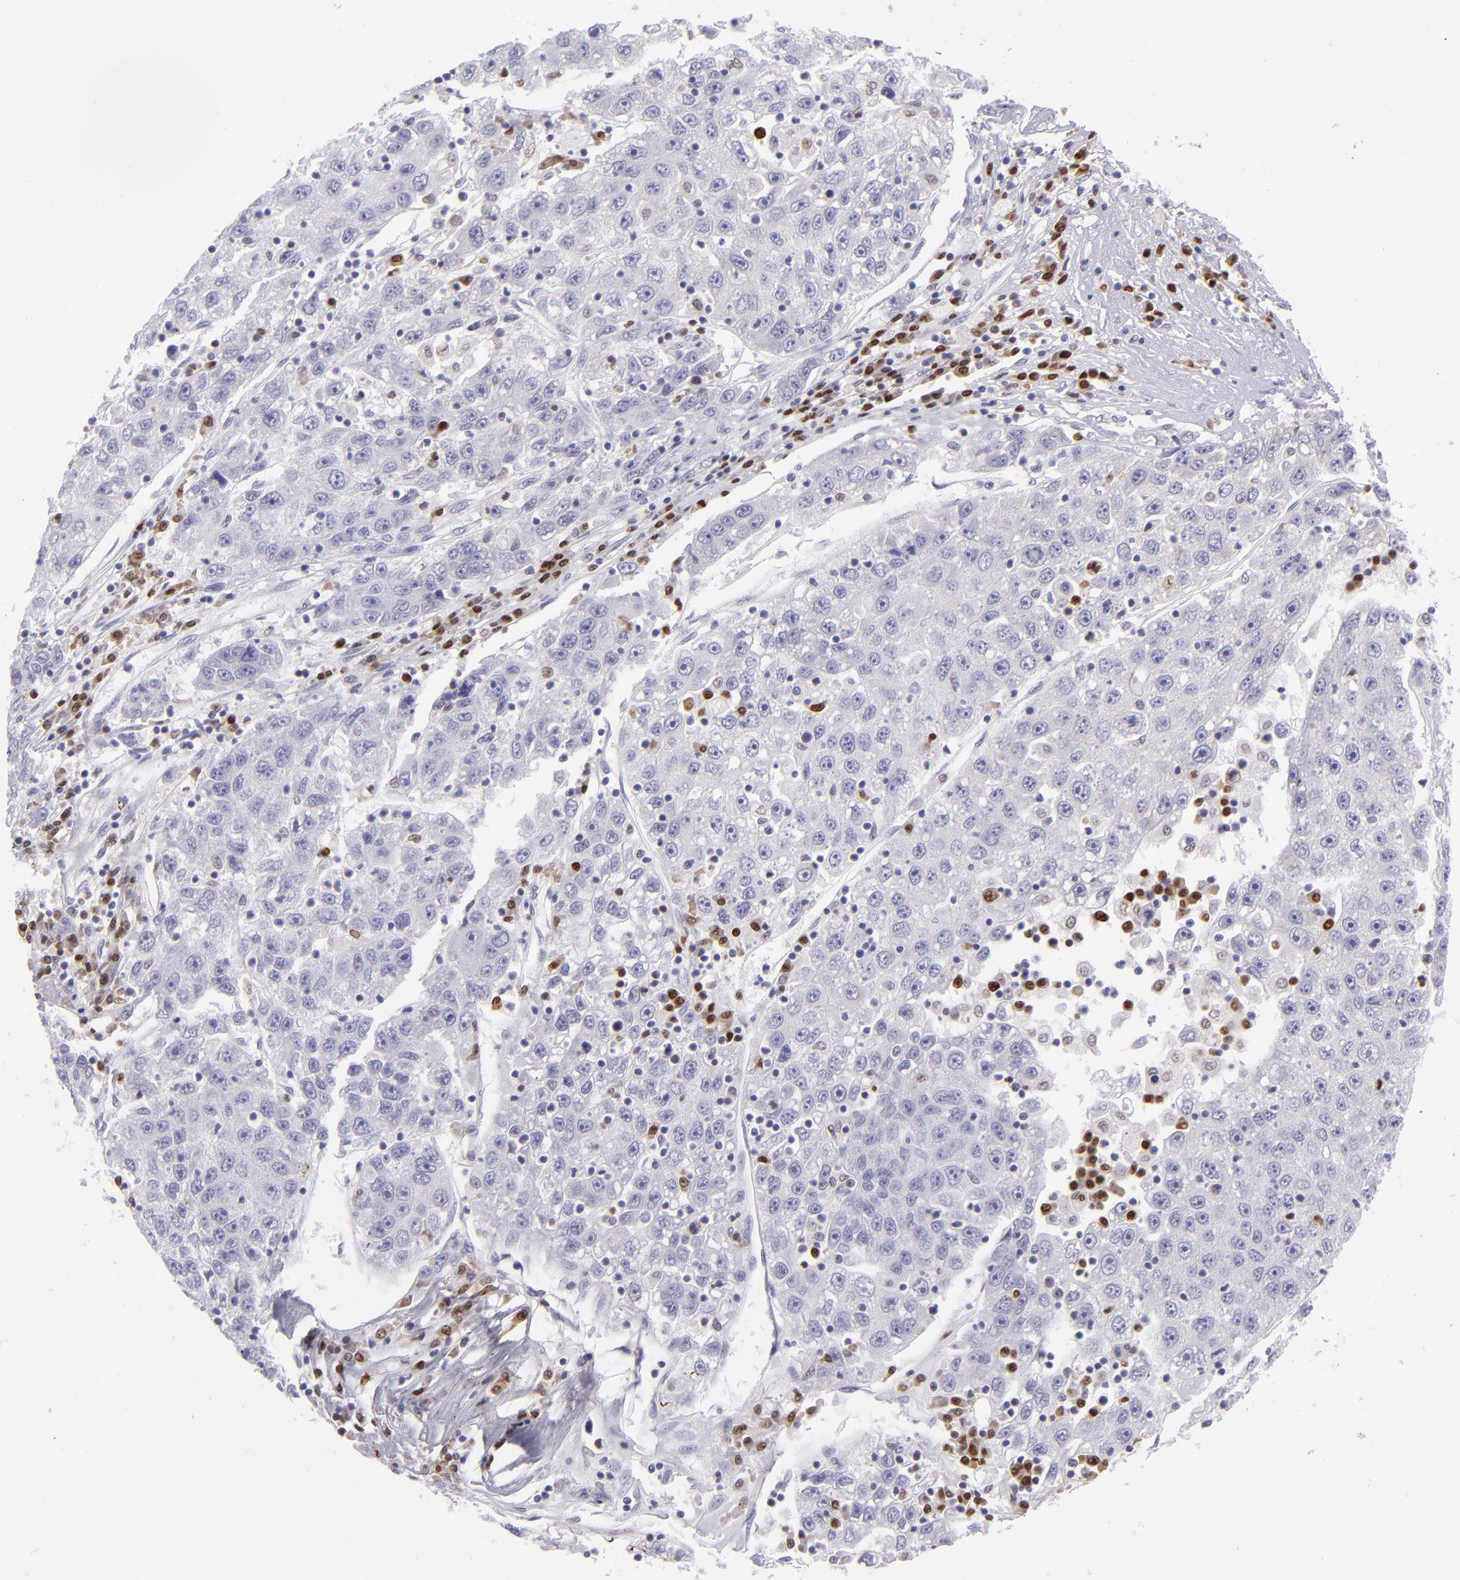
{"staining": {"intensity": "negative", "quantity": "none", "location": "none"}, "tissue": "liver cancer", "cell_type": "Tumor cells", "image_type": "cancer", "snomed": [{"axis": "morphology", "description": "Carcinoma, Hepatocellular, NOS"}, {"axis": "topography", "description": "Liver"}], "caption": "The immunohistochemistry (IHC) micrograph has no significant staining in tumor cells of liver cancer (hepatocellular carcinoma) tissue.", "gene": "IRF8", "patient": {"sex": "male", "age": 49}}